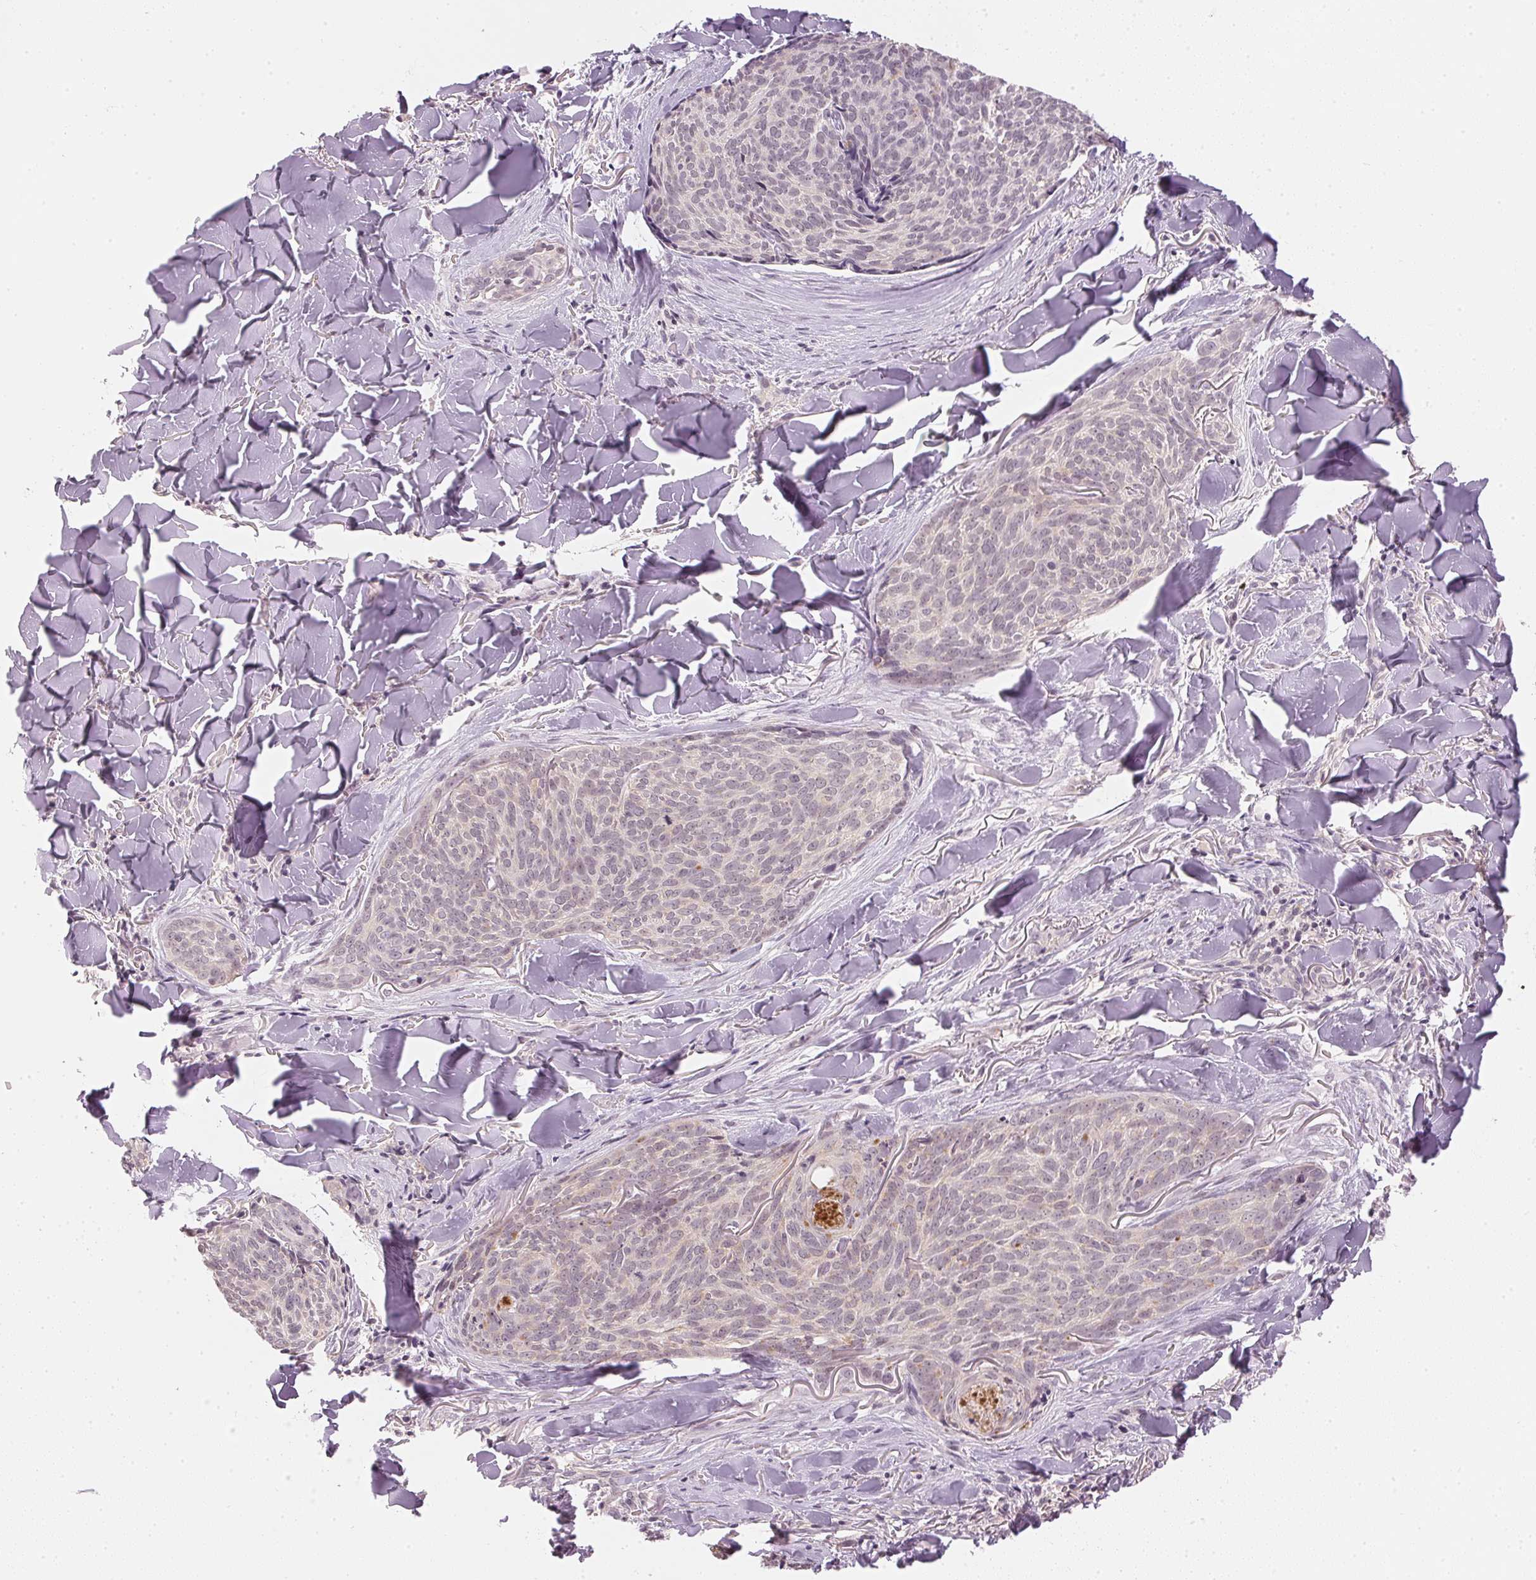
{"staining": {"intensity": "negative", "quantity": "none", "location": "none"}, "tissue": "skin cancer", "cell_type": "Tumor cells", "image_type": "cancer", "snomed": [{"axis": "morphology", "description": "Basal cell carcinoma"}, {"axis": "topography", "description": "Skin"}], "caption": "This is a image of immunohistochemistry staining of skin cancer, which shows no positivity in tumor cells. The staining is performed using DAB (3,3'-diaminobenzidine) brown chromogen with nuclei counter-stained in using hematoxylin.", "gene": "KPRP", "patient": {"sex": "female", "age": 82}}